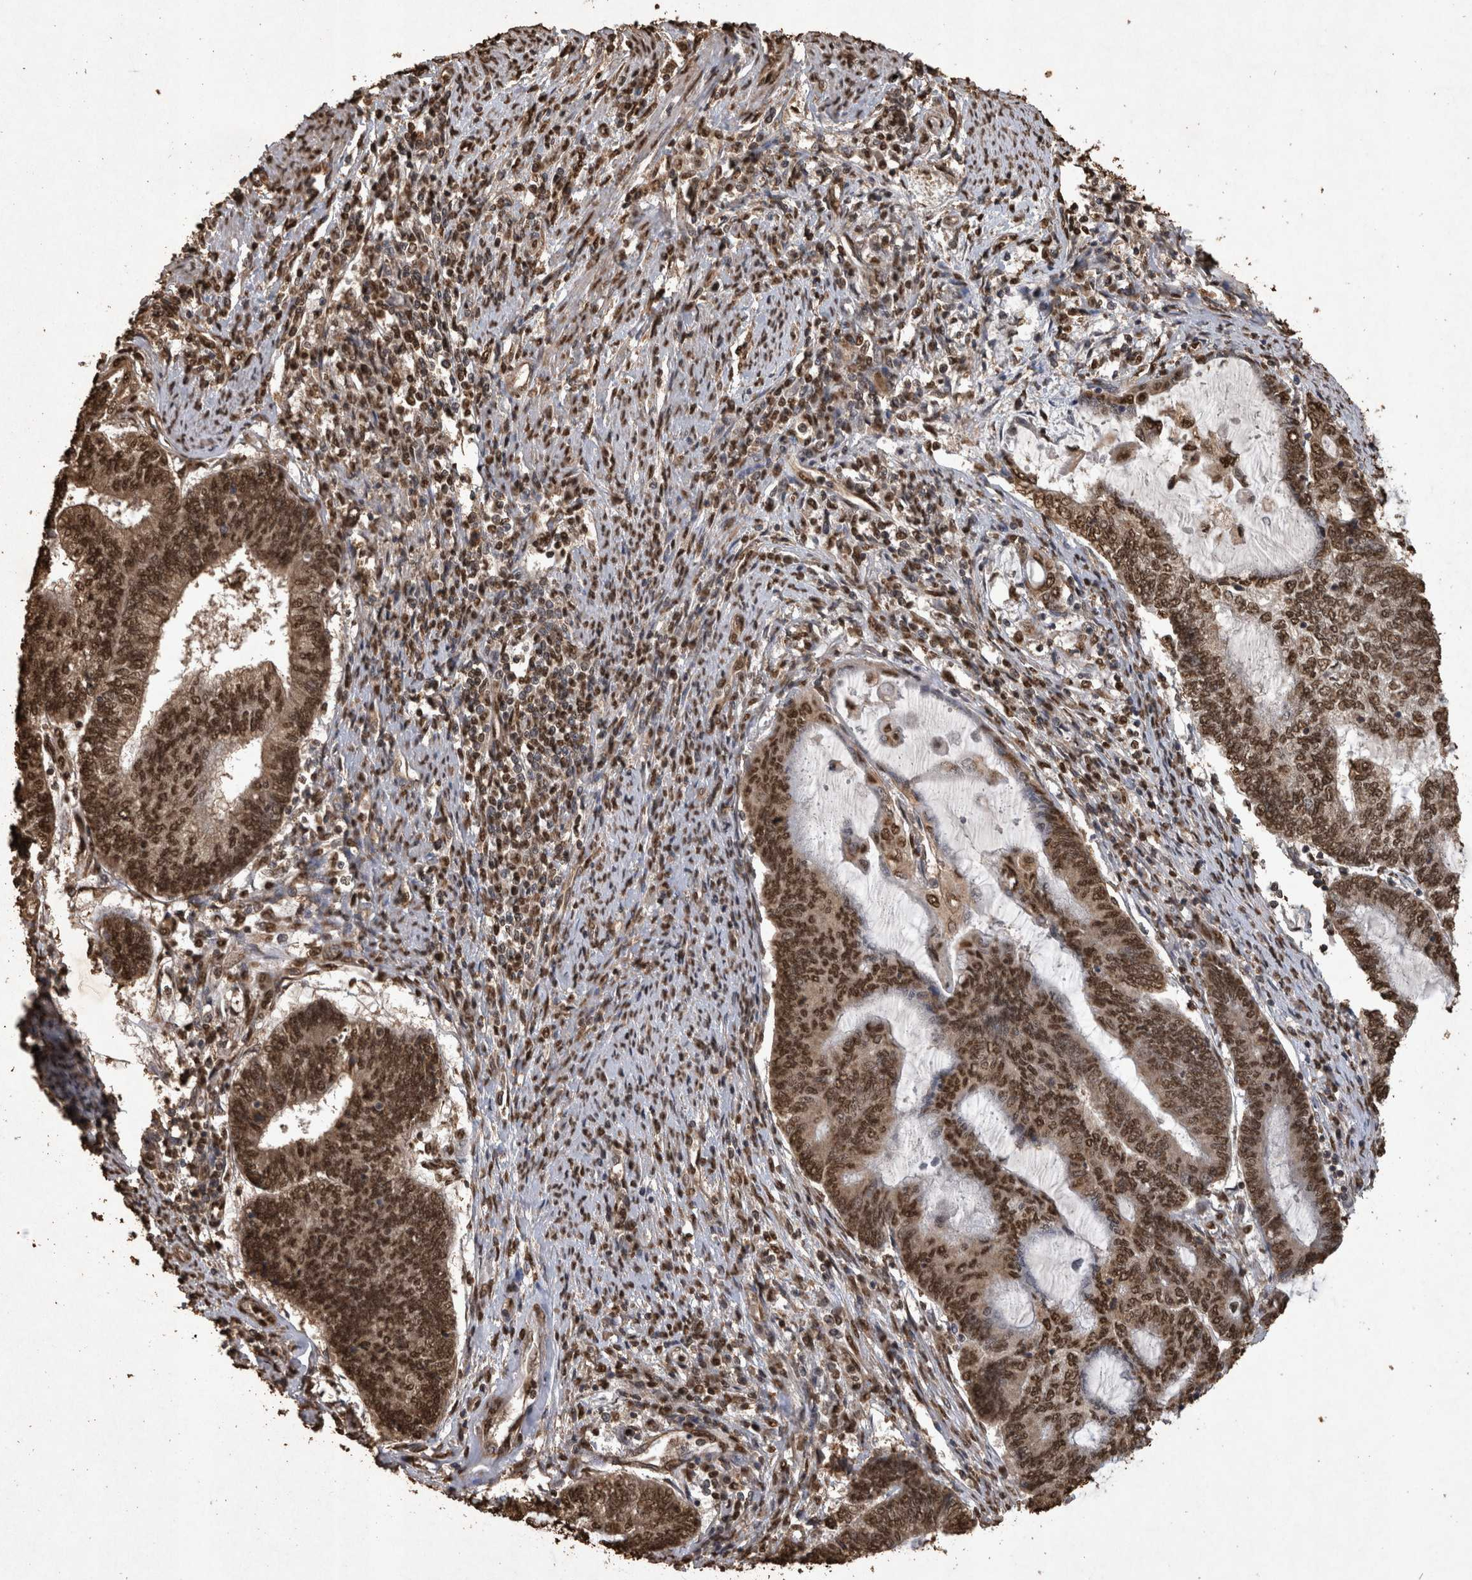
{"staining": {"intensity": "strong", "quantity": ">75%", "location": "nuclear"}, "tissue": "endometrial cancer", "cell_type": "Tumor cells", "image_type": "cancer", "snomed": [{"axis": "morphology", "description": "Adenocarcinoma, NOS"}, {"axis": "topography", "description": "Uterus"}, {"axis": "topography", "description": "Endometrium"}], "caption": "Immunohistochemical staining of adenocarcinoma (endometrial) demonstrates high levels of strong nuclear protein positivity in approximately >75% of tumor cells. Nuclei are stained in blue.", "gene": "OAS2", "patient": {"sex": "female", "age": 70}}